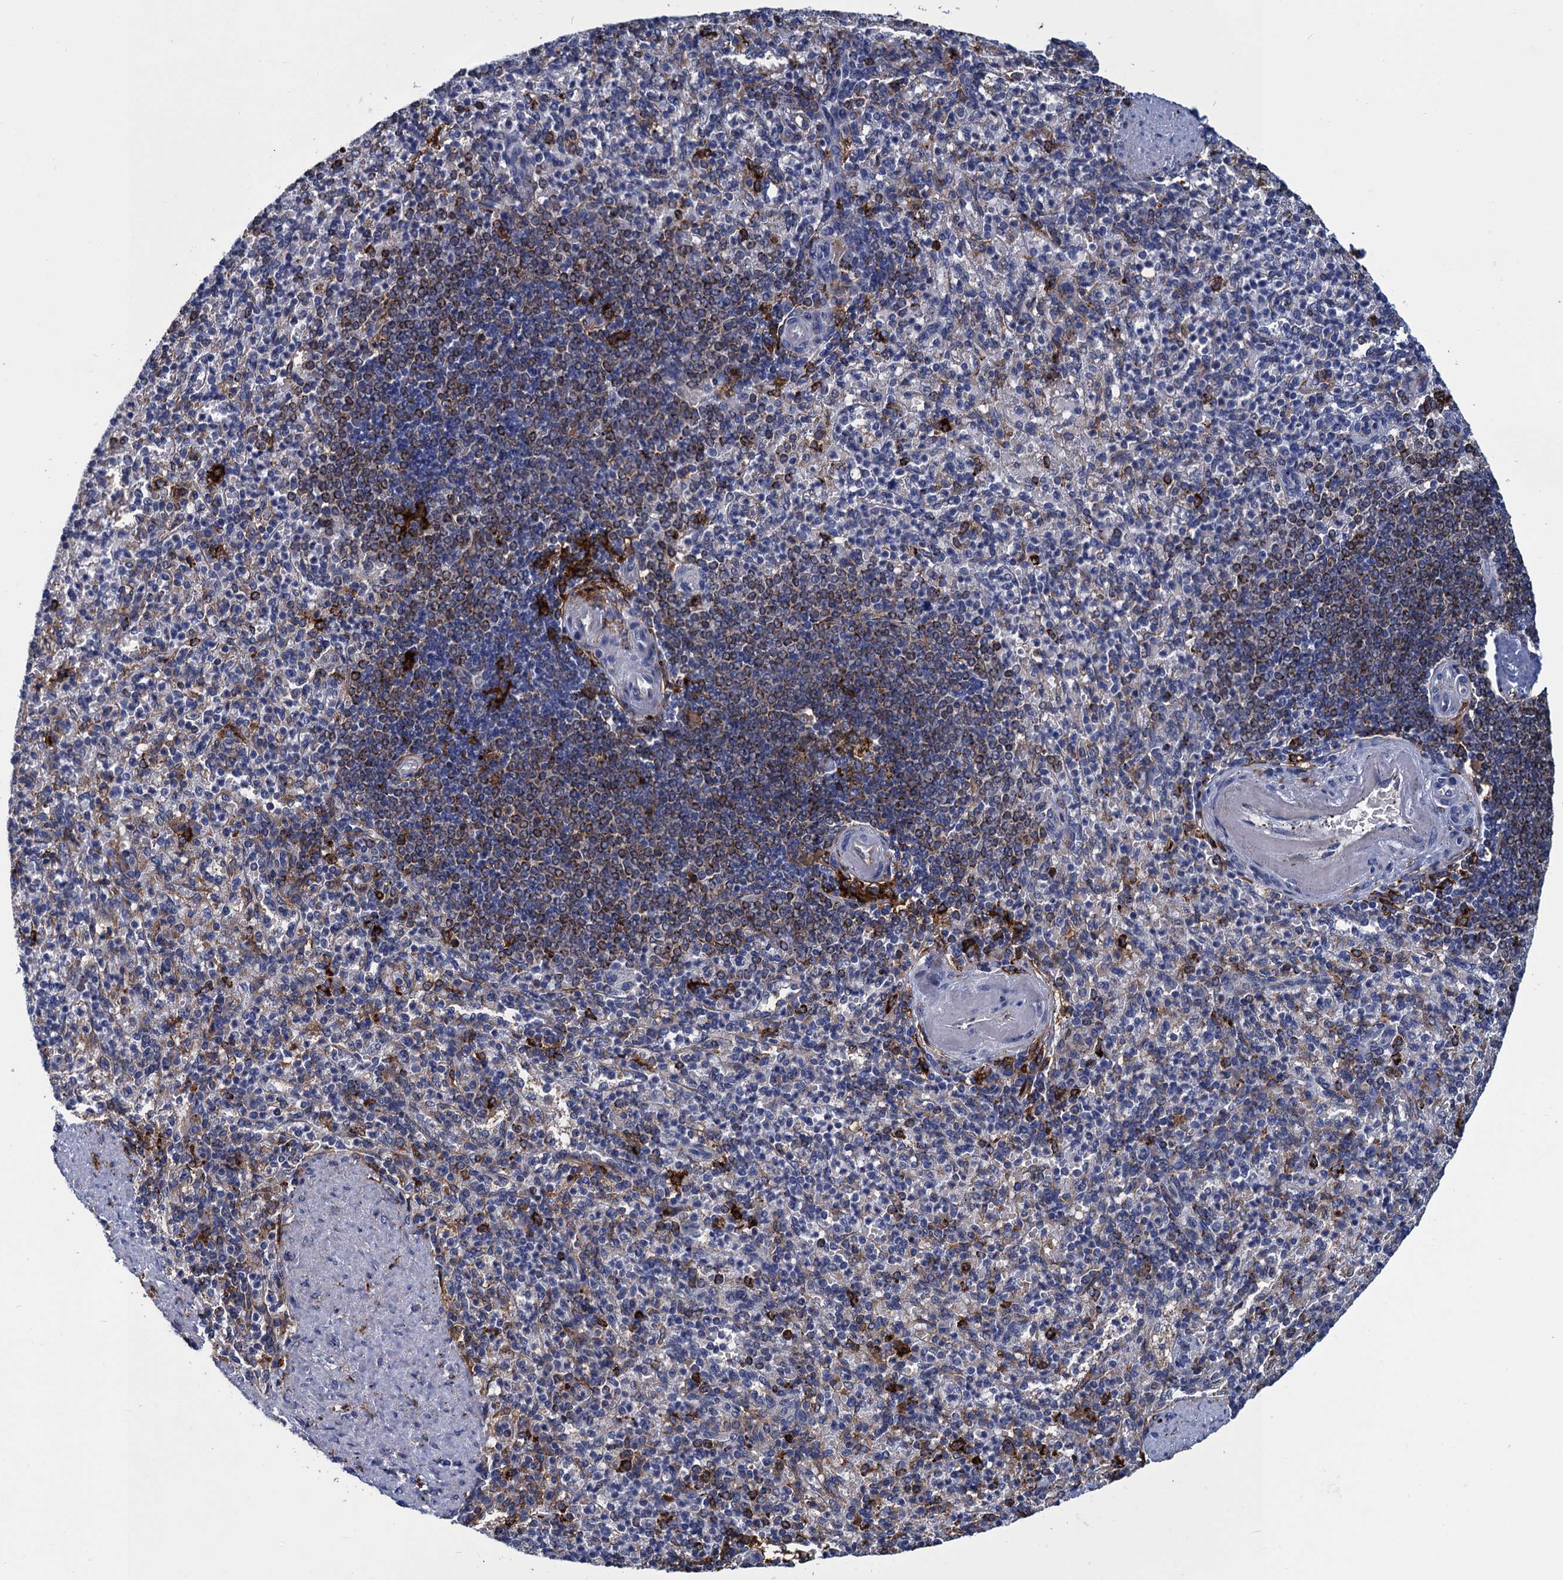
{"staining": {"intensity": "moderate", "quantity": "<25%", "location": "cytoplasmic/membranous"}, "tissue": "spleen", "cell_type": "Cells in red pulp", "image_type": "normal", "snomed": [{"axis": "morphology", "description": "Normal tissue, NOS"}, {"axis": "topography", "description": "Spleen"}], "caption": "Protein analysis of normal spleen displays moderate cytoplasmic/membranous staining in approximately <25% of cells in red pulp.", "gene": "DNHD1", "patient": {"sex": "female", "age": 74}}